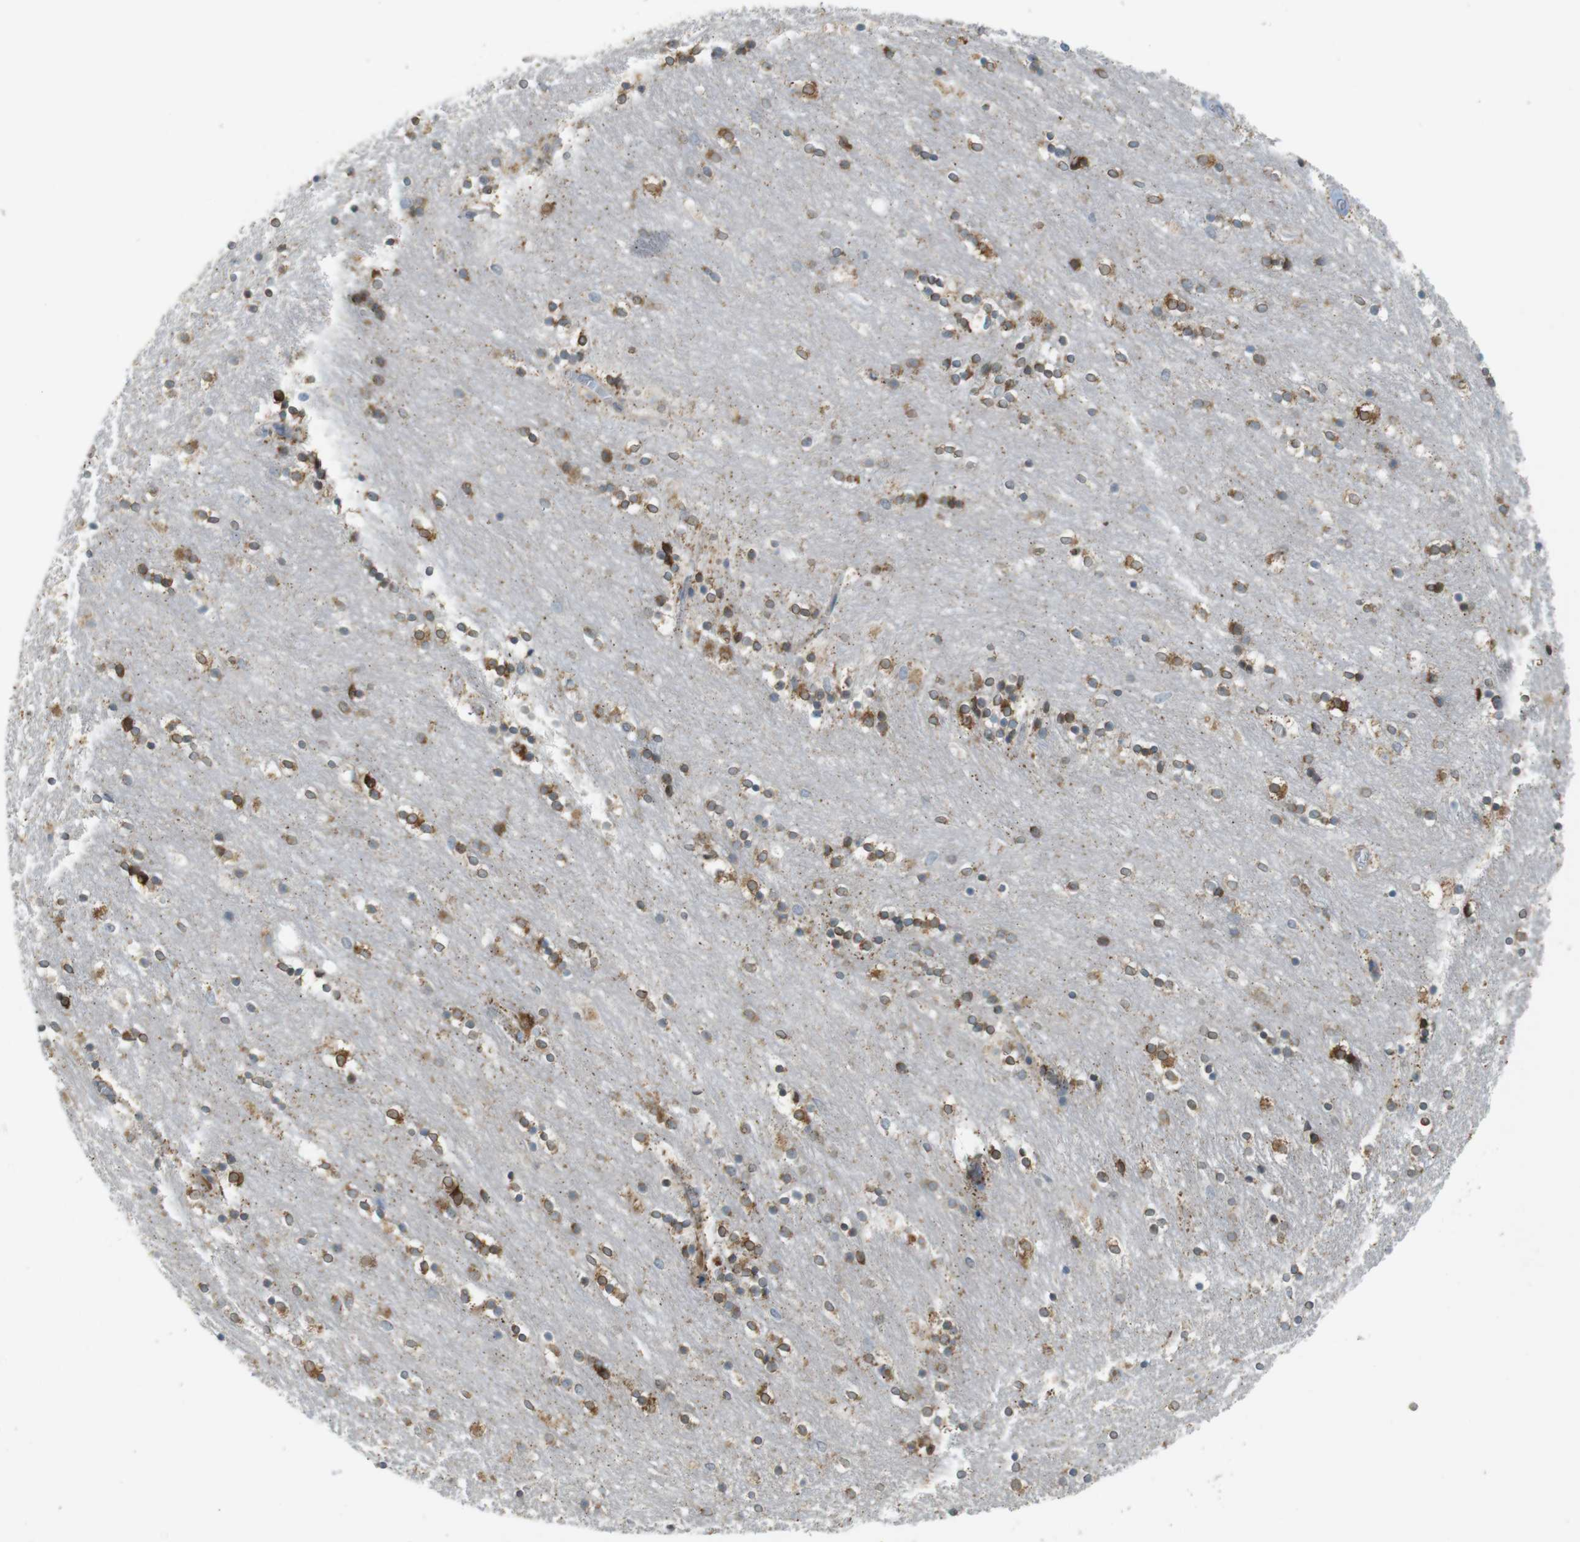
{"staining": {"intensity": "moderate", "quantity": ">75%", "location": "cytoplasmic/membranous"}, "tissue": "caudate", "cell_type": "Glial cells", "image_type": "normal", "snomed": [{"axis": "morphology", "description": "Normal tissue, NOS"}, {"axis": "topography", "description": "Lateral ventricle wall"}], "caption": "Glial cells show medium levels of moderate cytoplasmic/membranous staining in about >75% of cells in benign human caudate. (Stains: DAB (3,3'-diaminobenzidine) in brown, nuclei in blue, Microscopy: brightfield microscopy at high magnification).", "gene": "UGT8", "patient": {"sex": "female", "age": 54}}